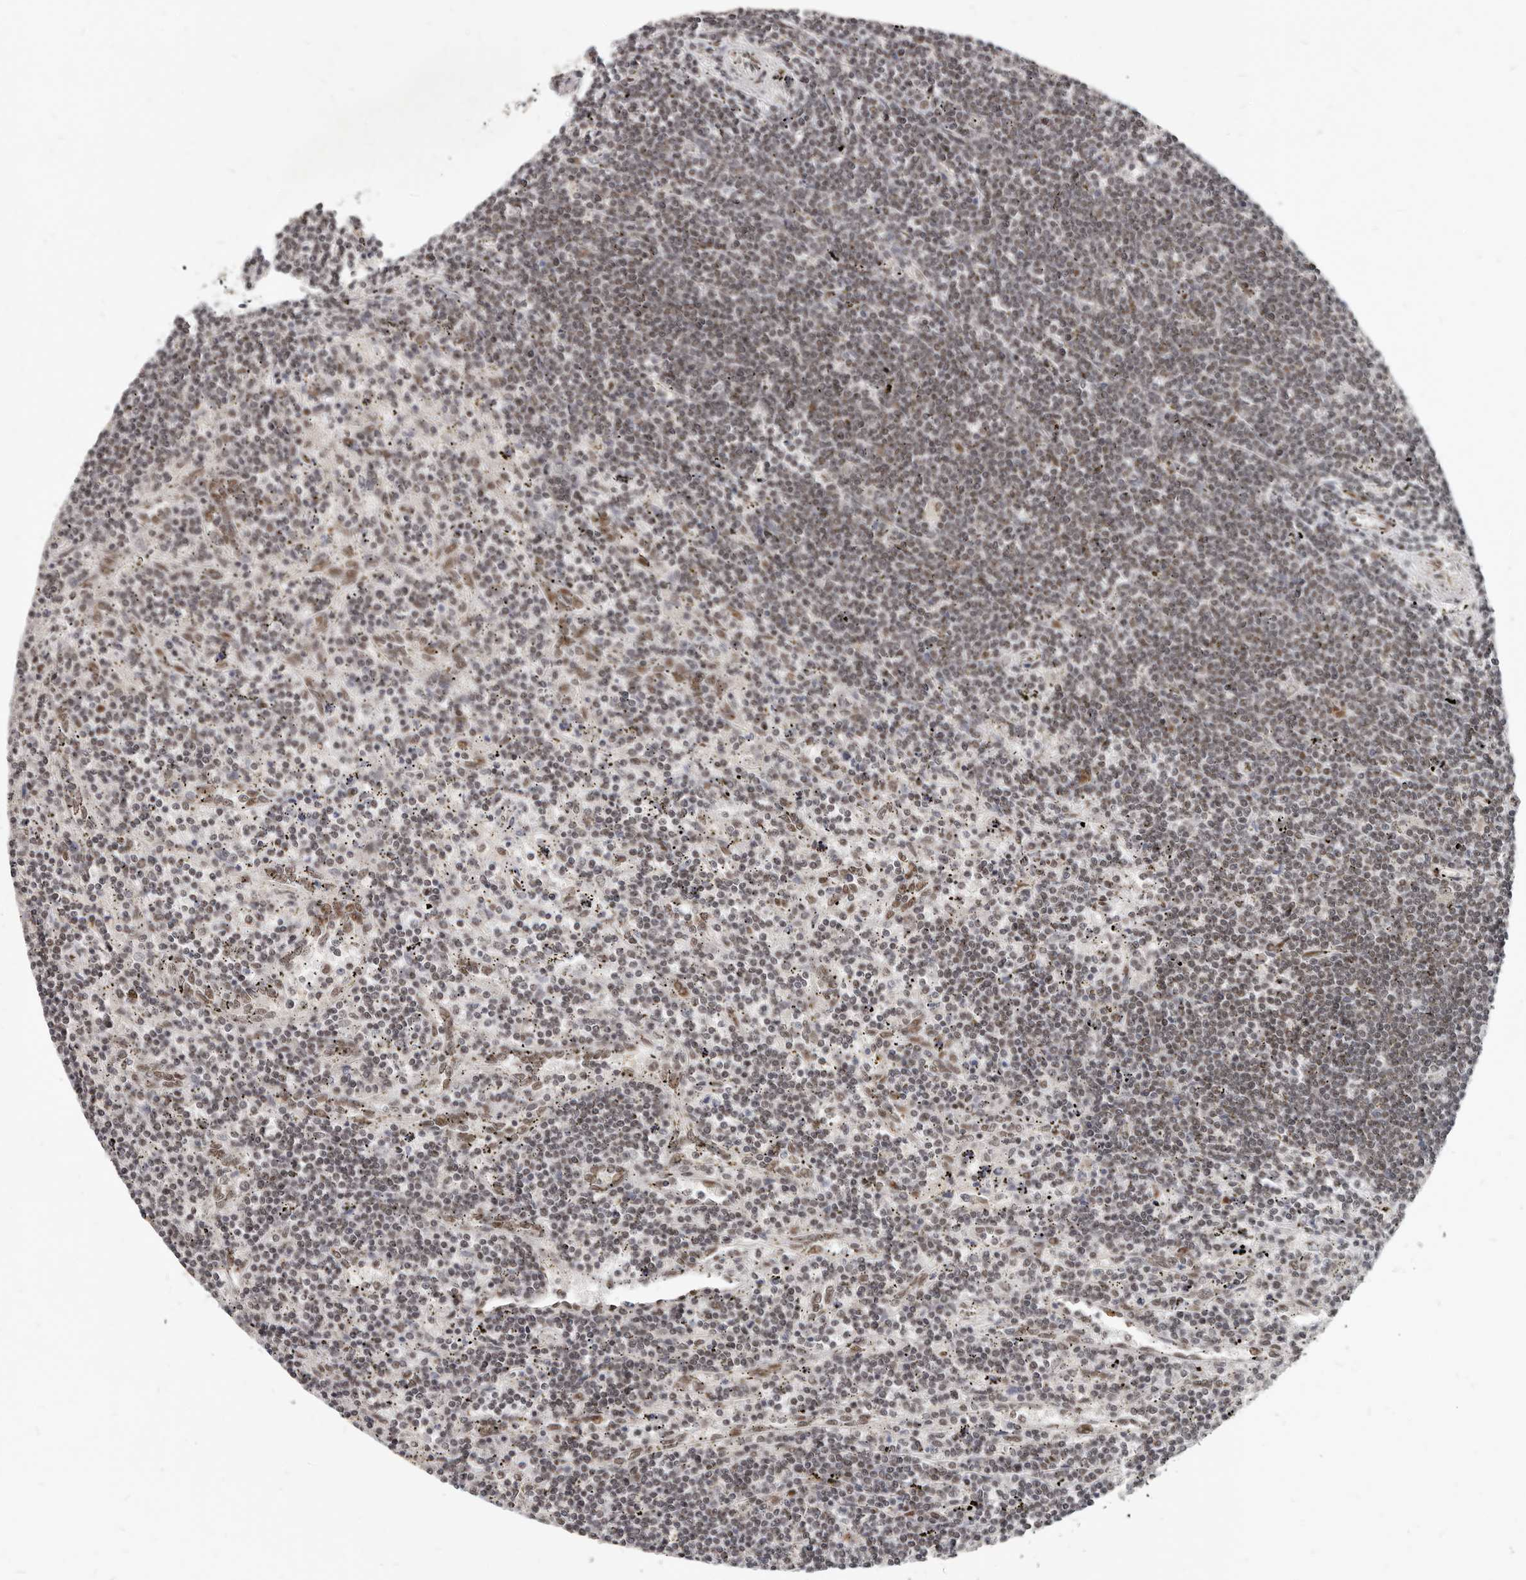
{"staining": {"intensity": "weak", "quantity": "25%-75%", "location": "nuclear"}, "tissue": "lymphoma", "cell_type": "Tumor cells", "image_type": "cancer", "snomed": [{"axis": "morphology", "description": "Malignant lymphoma, non-Hodgkin's type, Low grade"}, {"axis": "topography", "description": "Spleen"}], "caption": "Protein staining by immunohistochemistry (IHC) demonstrates weak nuclear expression in about 25%-75% of tumor cells in lymphoma.", "gene": "ATF5", "patient": {"sex": "male", "age": 76}}